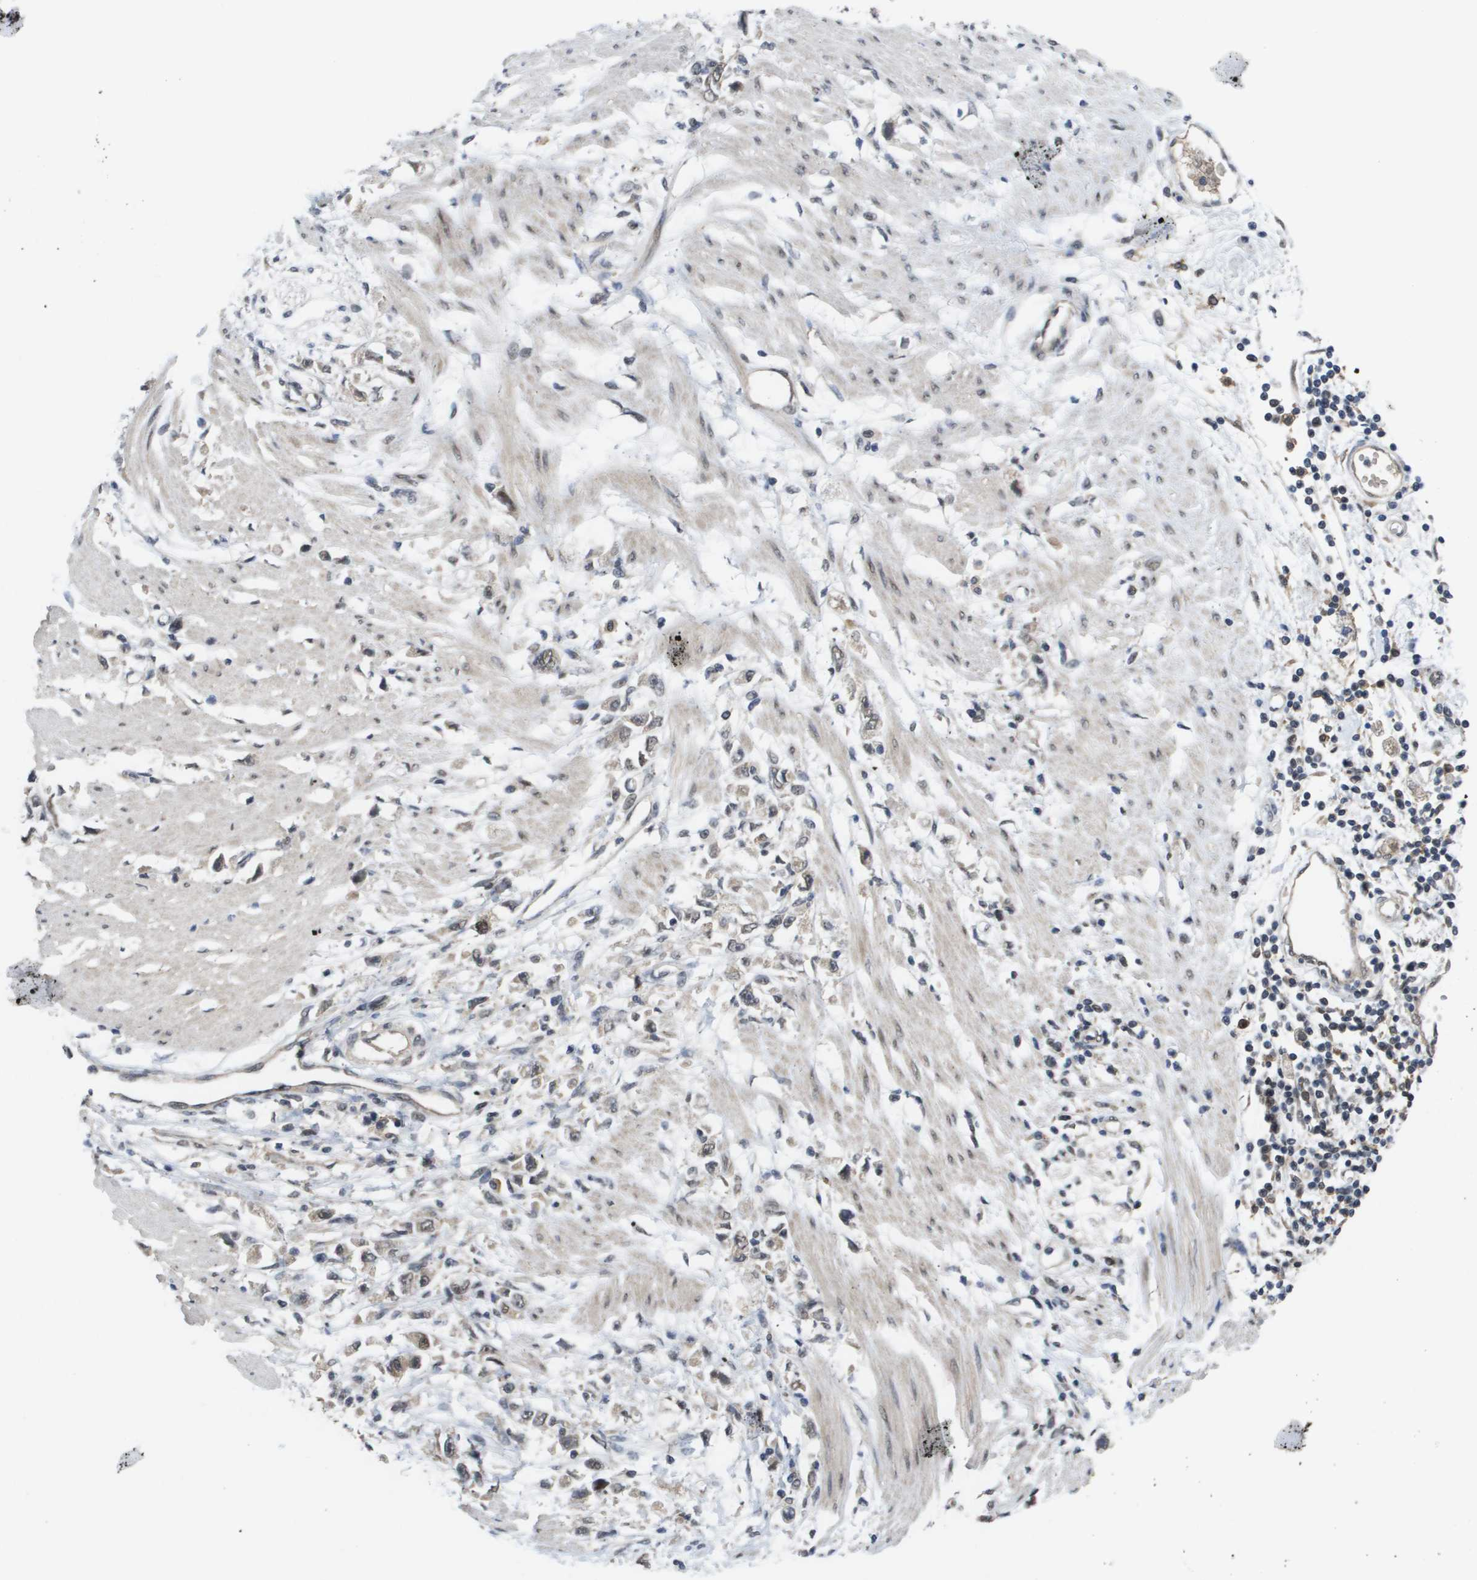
{"staining": {"intensity": "weak", "quantity": "25%-75%", "location": "nuclear"}, "tissue": "stomach cancer", "cell_type": "Tumor cells", "image_type": "cancer", "snomed": [{"axis": "morphology", "description": "Adenocarcinoma, NOS"}, {"axis": "topography", "description": "Stomach"}], "caption": "Weak nuclear protein expression is identified in about 25%-75% of tumor cells in stomach cancer (adenocarcinoma).", "gene": "AMBRA1", "patient": {"sex": "female", "age": 59}}